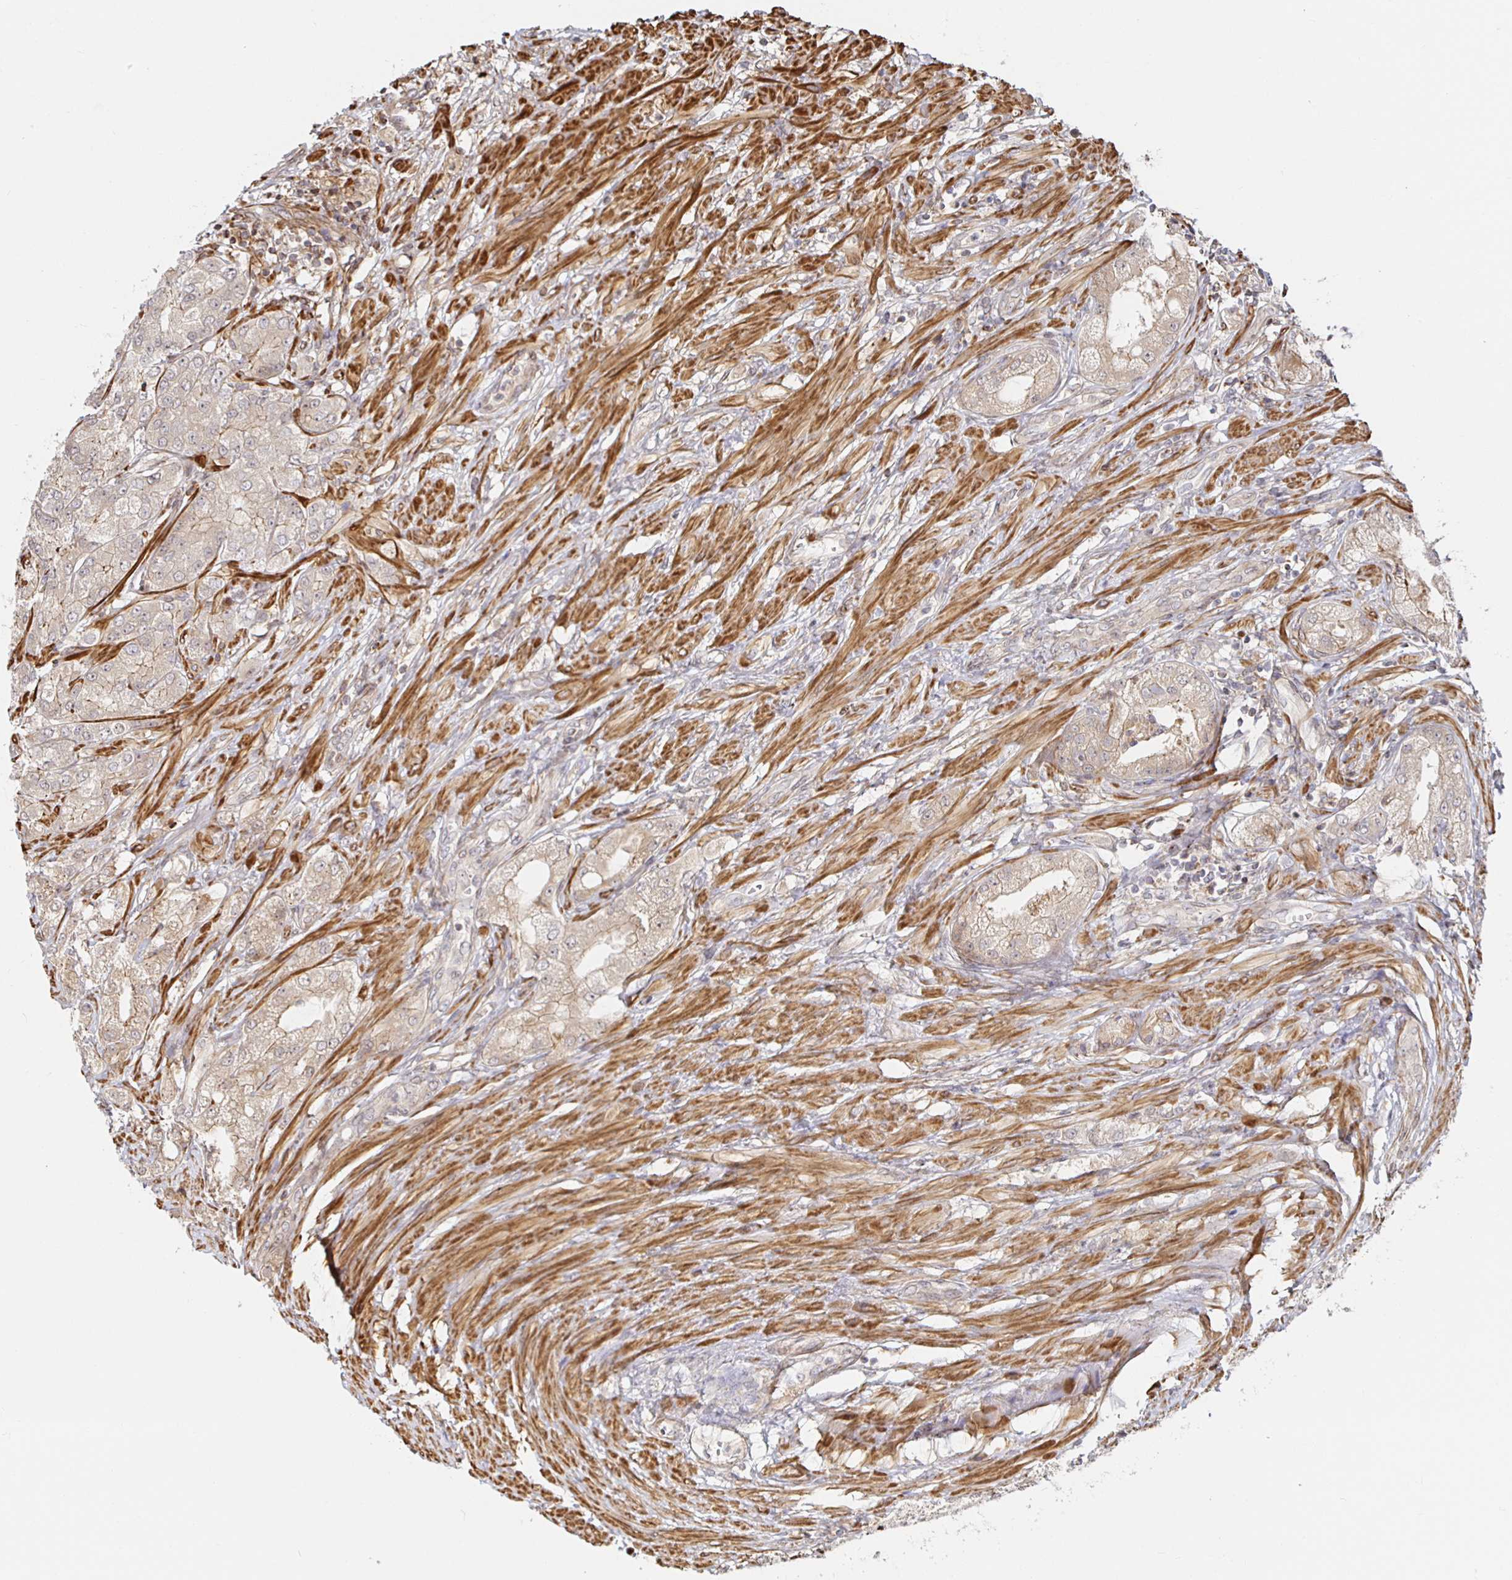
{"staining": {"intensity": "weak", "quantity": "<25%", "location": "cytoplasmic/membranous"}, "tissue": "prostate cancer", "cell_type": "Tumor cells", "image_type": "cancer", "snomed": [{"axis": "morphology", "description": "Adenocarcinoma, High grade"}, {"axis": "topography", "description": "Prostate"}], "caption": "Immunohistochemistry micrograph of human prostate cancer (adenocarcinoma (high-grade)) stained for a protein (brown), which exhibits no expression in tumor cells.", "gene": "STRAP", "patient": {"sex": "male", "age": 61}}